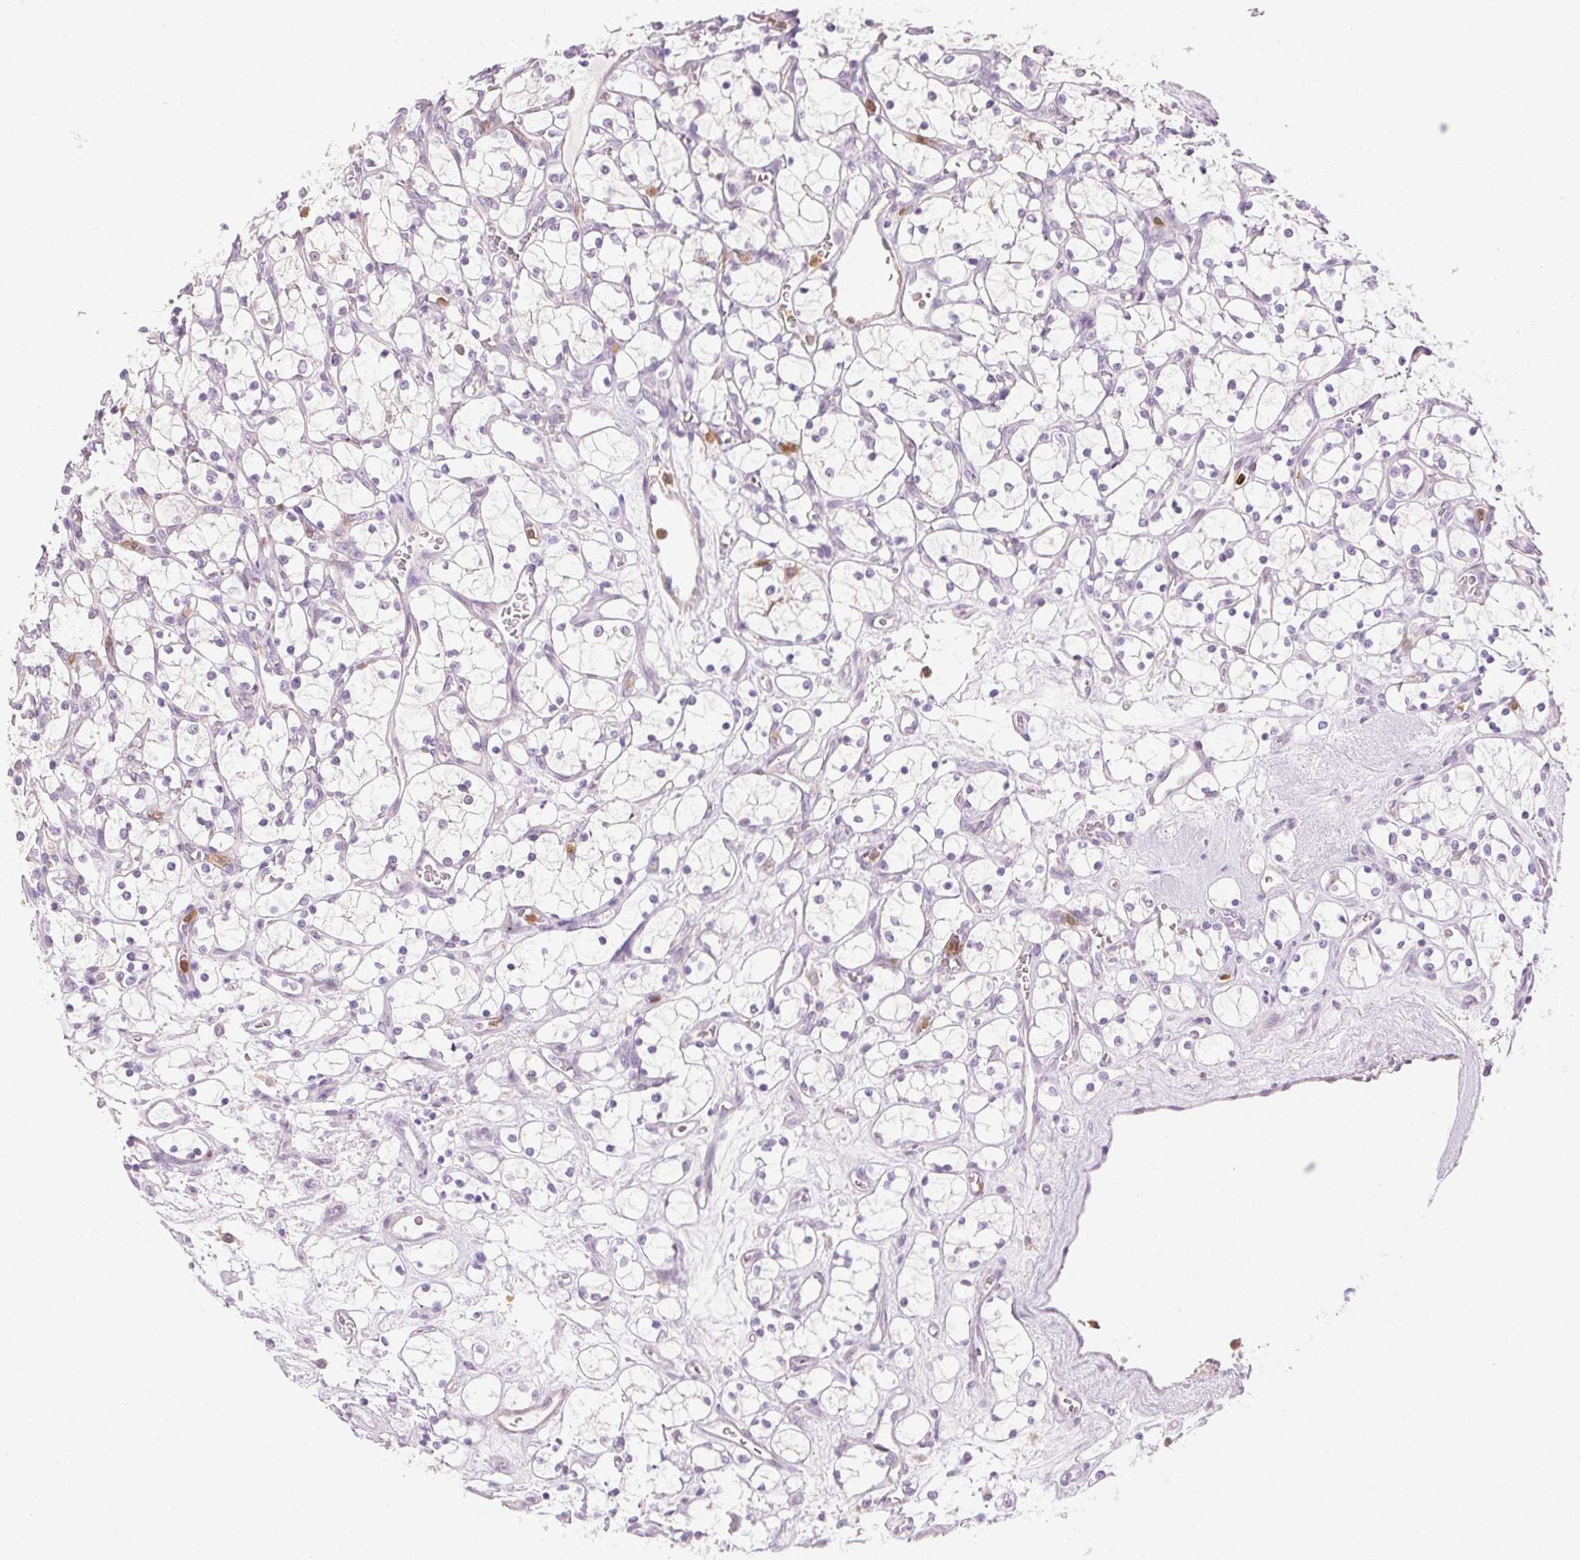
{"staining": {"intensity": "negative", "quantity": "none", "location": "none"}, "tissue": "renal cancer", "cell_type": "Tumor cells", "image_type": "cancer", "snomed": [{"axis": "morphology", "description": "Adenocarcinoma, NOS"}, {"axis": "topography", "description": "Kidney"}], "caption": "Immunohistochemistry histopathology image of neoplastic tissue: adenocarcinoma (renal) stained with DAB reveals no significant protein positivity in tumor cells.", "gene": "TMEM45A", "patient": {"sex": "female", "age": 69}}